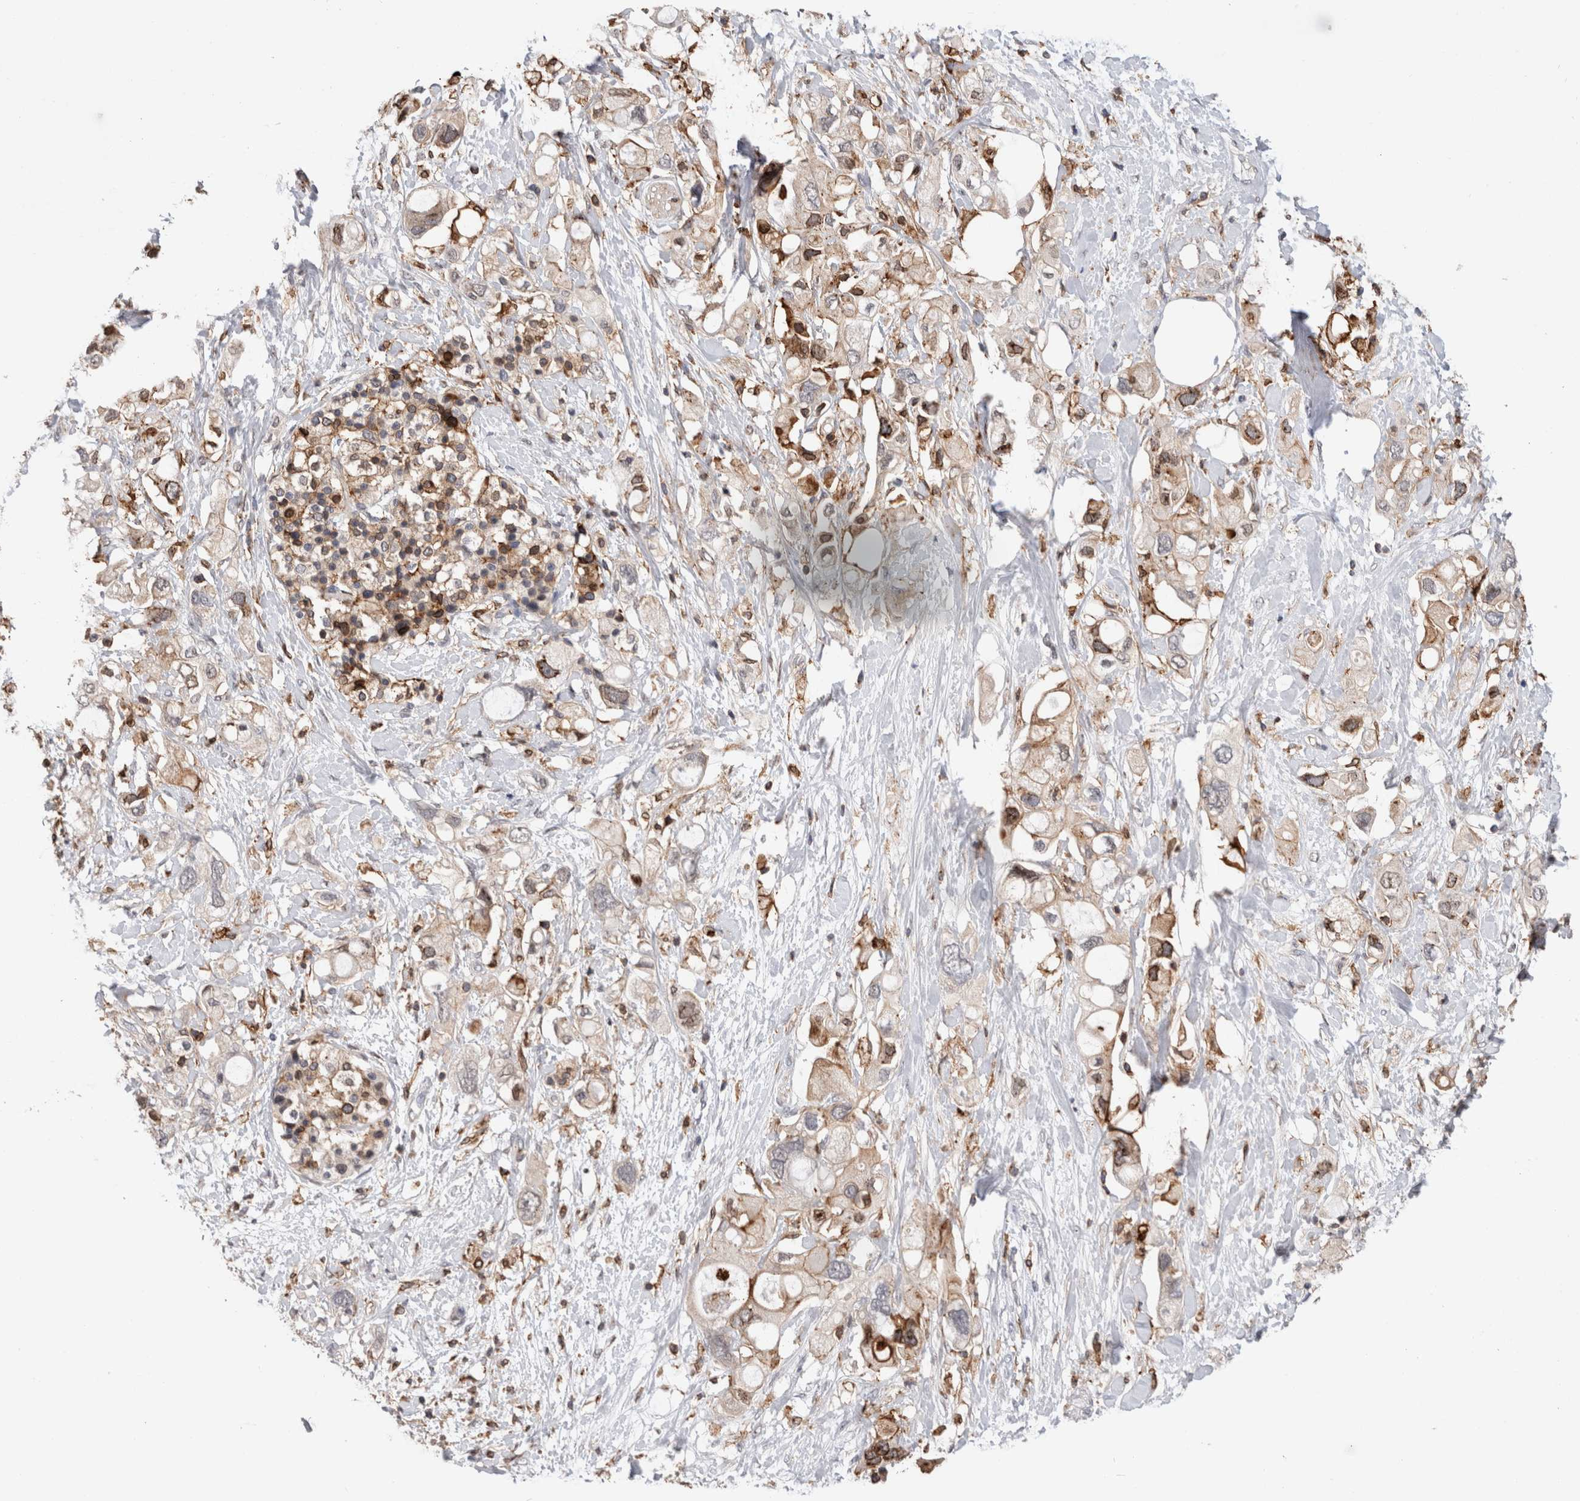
{"staining": {"intensity": "moderate", "quantity": "<25%", "location": "cytoplasmic/membranous,nuclear"}, "tissue": "pancreatic cancer", "cell_type": "Tumor cells", "image_type": "cancer", "snomed": [{"axis": "morphology", "description": "Adenocarcinoma, NOS"}, {"axis": "topography", "description": "Pancreas"}], "caption": "There is low levels of moderate cytoplasmic/membranous and nuclear staining in tumor cells of pancreatic cancer (adenocarcinoma), as demonstrated by immunohistochemical staining (brown color).", "gene": "CCDC88B", "patient": {"sex": "female", "age": 56}}